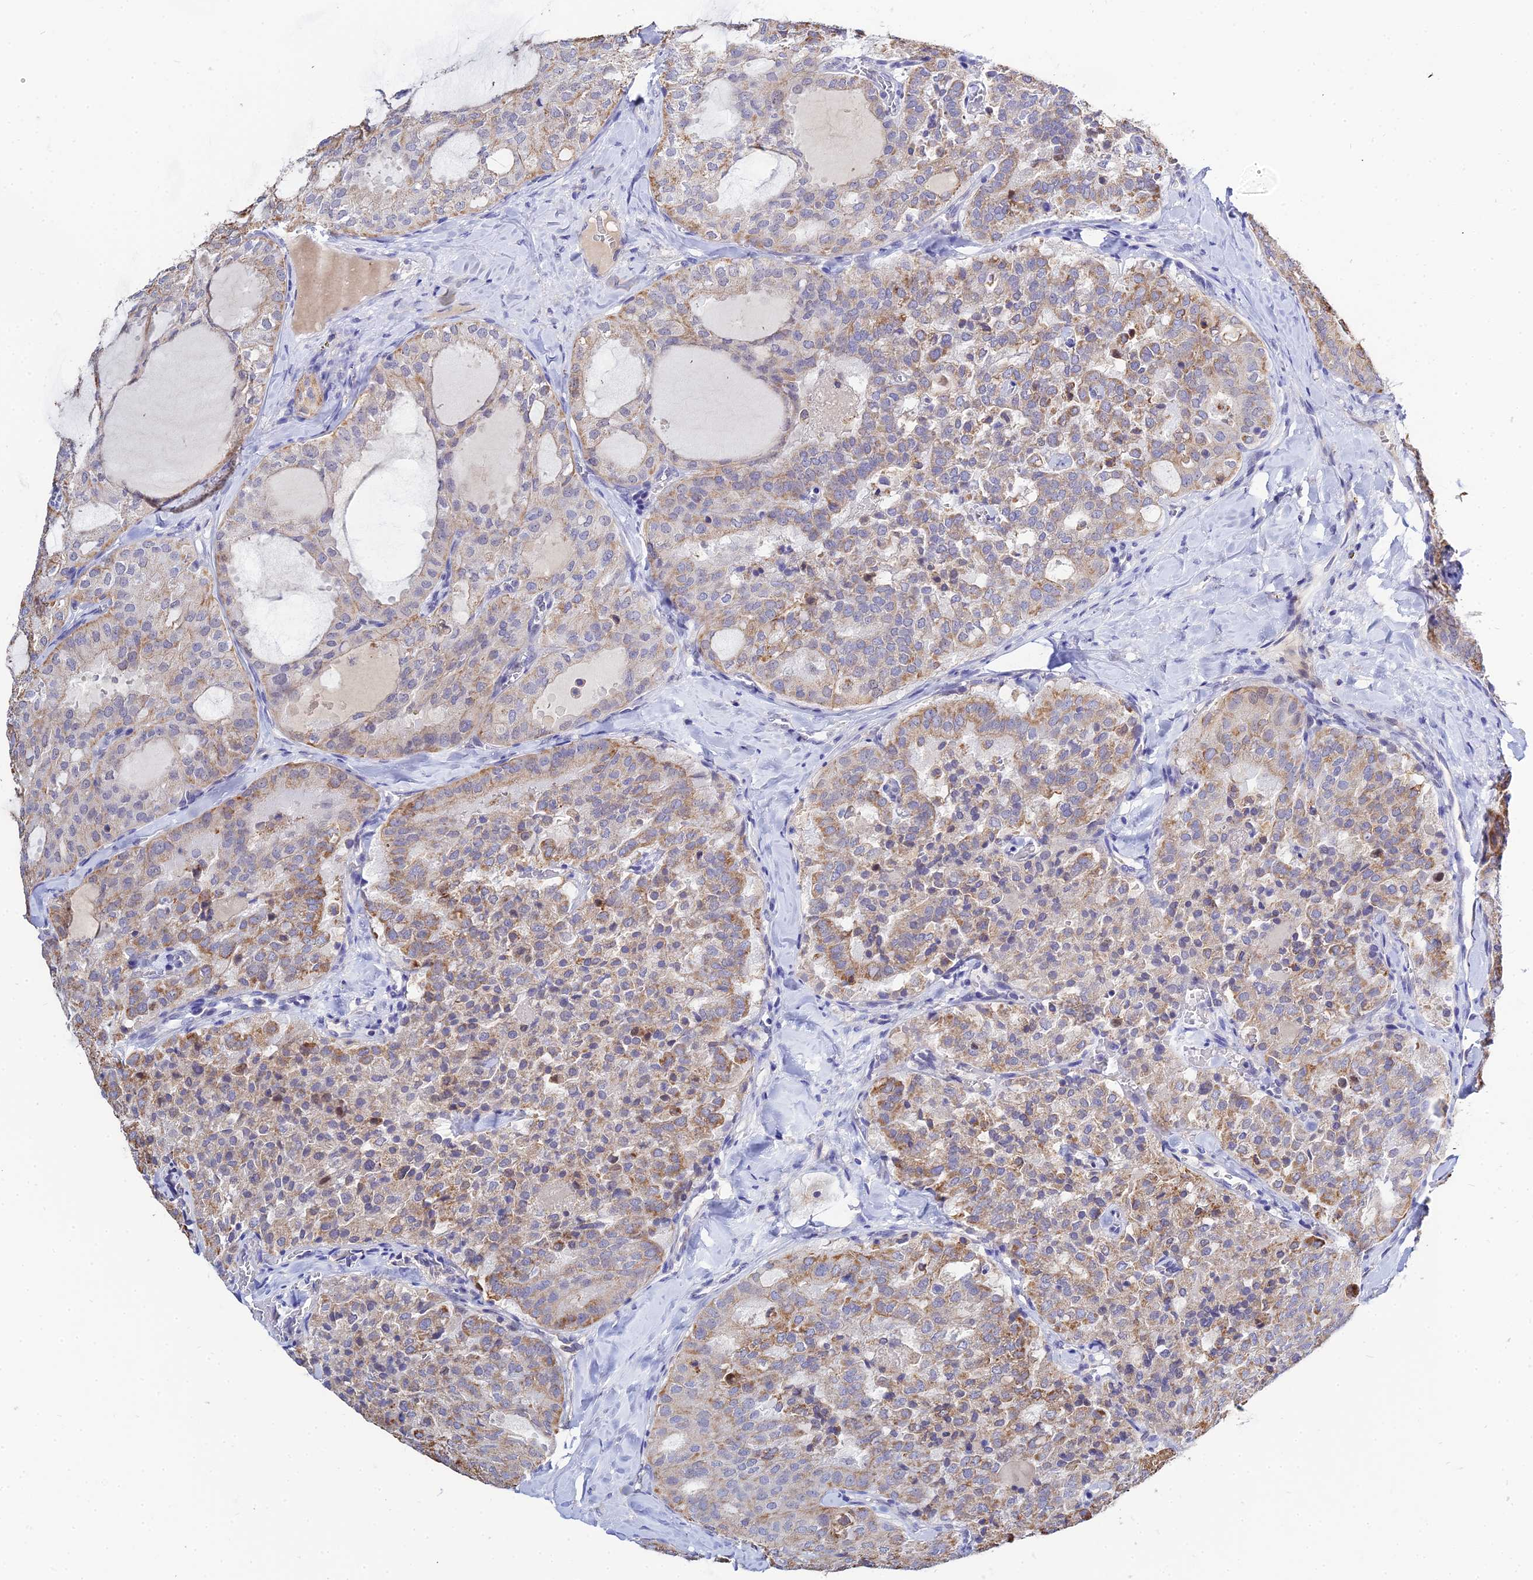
{"staining": {"intensity": "moderate", "quantity": "25%-75%", "location": "cytoplasmic/membranous"}, "tissue": "thyroid cancer", "cell_type": "Tumor cells", "image_type": "cancer", "snomed": [{"axis": "morphology", "description": "Follicular adenoma carcinoma, NOS"}, {"axis": "topography", "description": "Thyroid gland"}], "caption": "IHC photomicrograph of human follicular adenoma carcinoma (thyroid) stained for a protein (brown), which demonstrates medium levels of moderate cytoplasmic/membranous expression in approximately 25%-75% of tumor cells.", "gene": "ZXDA", "patient": {"sex": "male", "age": 75}}